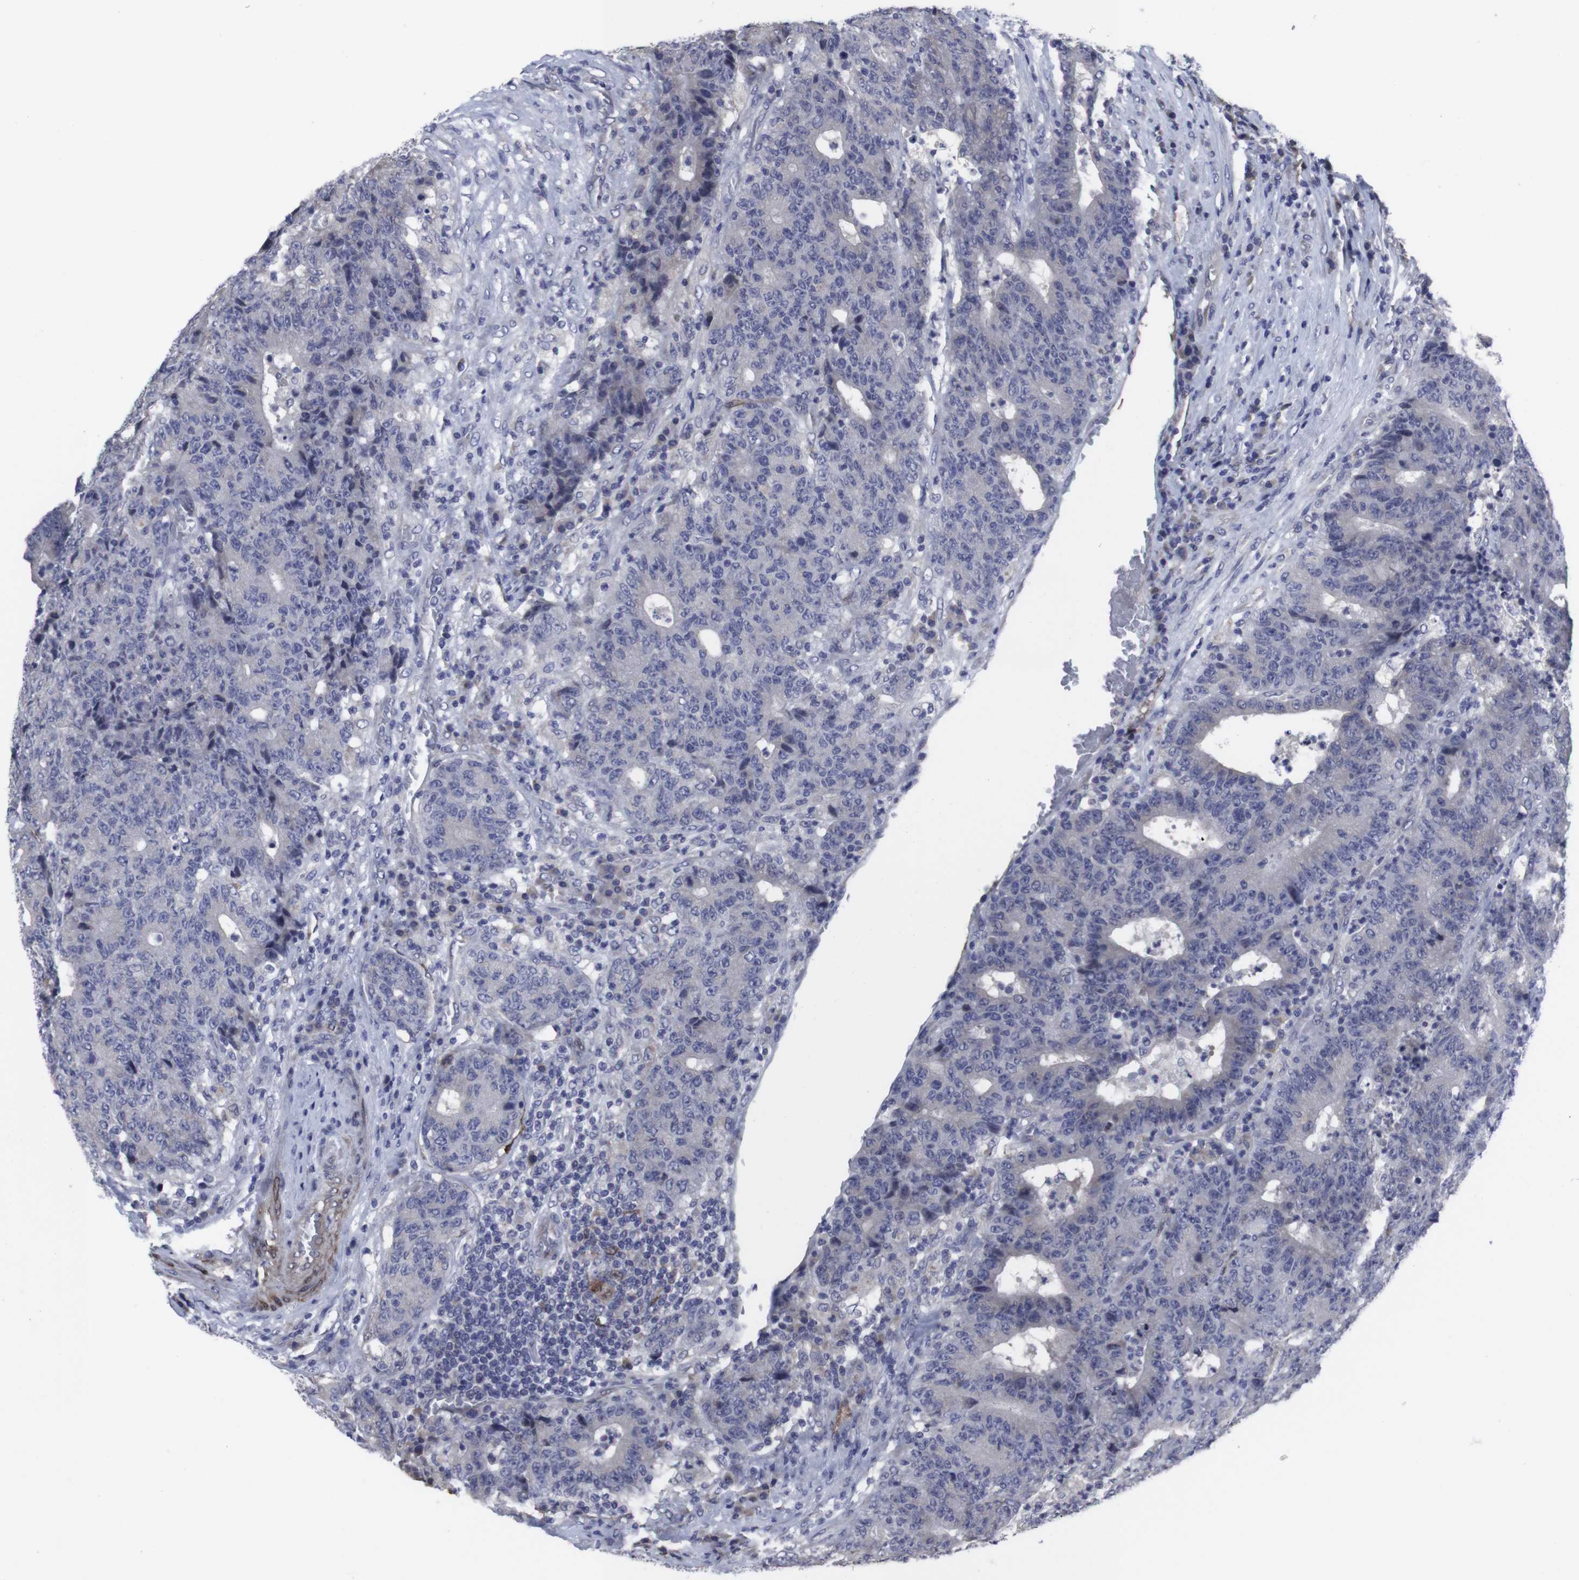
{"staining": {"intensity": "negative", "quantity": "none", "location": "none"}, "tissue": "colorectal cancer", "cell_type": "Tumor cells", "image_type": "cancer", "snomed": [{"axis": "morphology", "description": "Normal tissue, NOS"}, {"axis": "morphology", "description": "Adenocarcinoma, NOS"}, {"axis": "topography", "description": "Colon"}], "caption": "Photomicrograph shows no significant protein expression in tumor cells of adenocarcinoma (colorectal). Brightfield microscopy of IHC stained with DAB (3,3'-diaminobenzidine) (brown) and hematoxylin (blue), captured at high magnification.", "gene": "SNCG", "patient": {"sex": "female", "age": 75}}